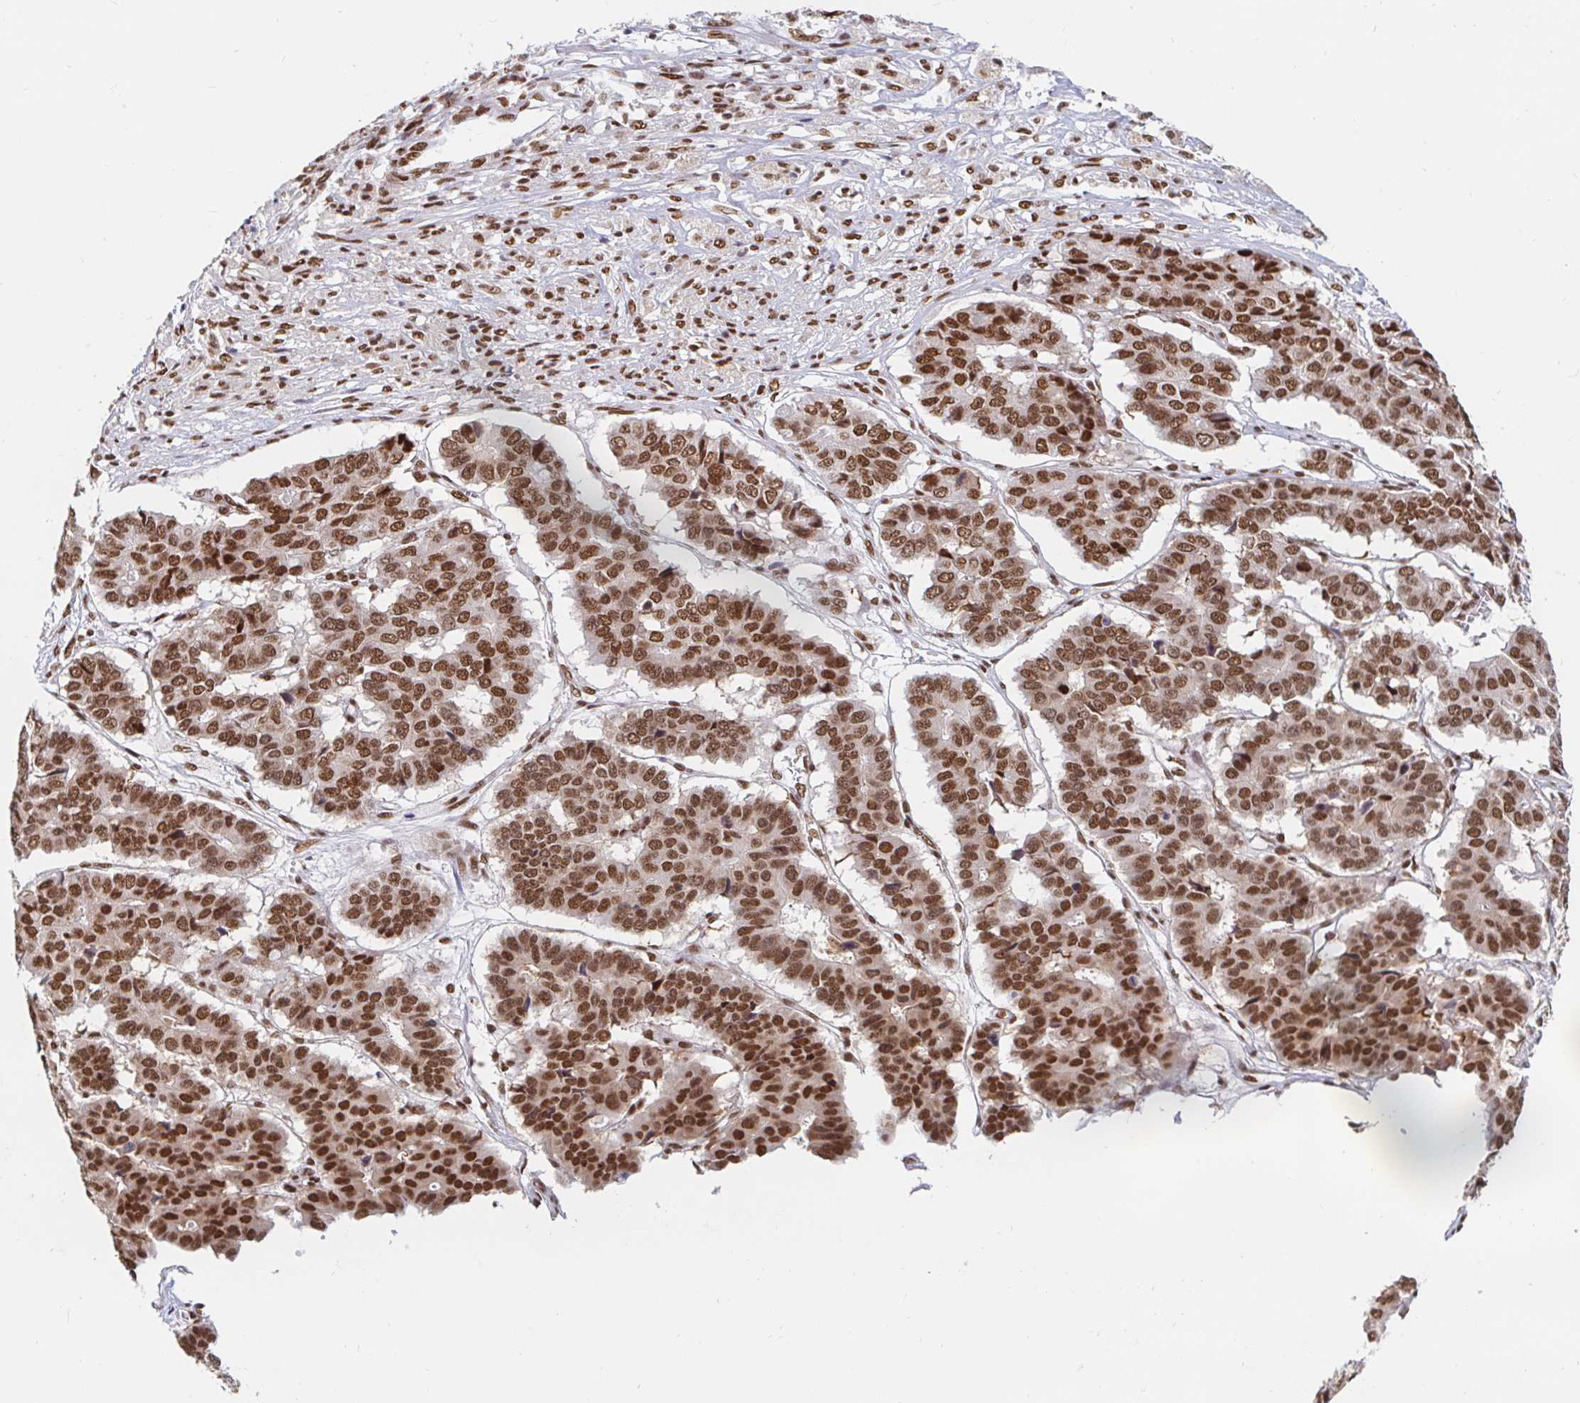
{"staining": {"intensity": "strong", "quantity": ">75%", "location": "nuclear"}, "tissue": "pancreatic cancer", "cell_type": "Tumor cells", "image_type": "cancer", "snomed": [{"axis": "morphology", "description": "Adenocarcinoma, NOS"}, {"axis": "topography", "description": "Pancreas"}], "caption": "IHC image of neoplastic tissue: pancreatic adenocarcinoma stained using IHC demonstrates high levels of strong protein expression localized specifically in the nuclear of tumor cells, appearing as a nuclear brown color.", "gene": "RBMX", "patient": {"sex": "male", "age": 50}}